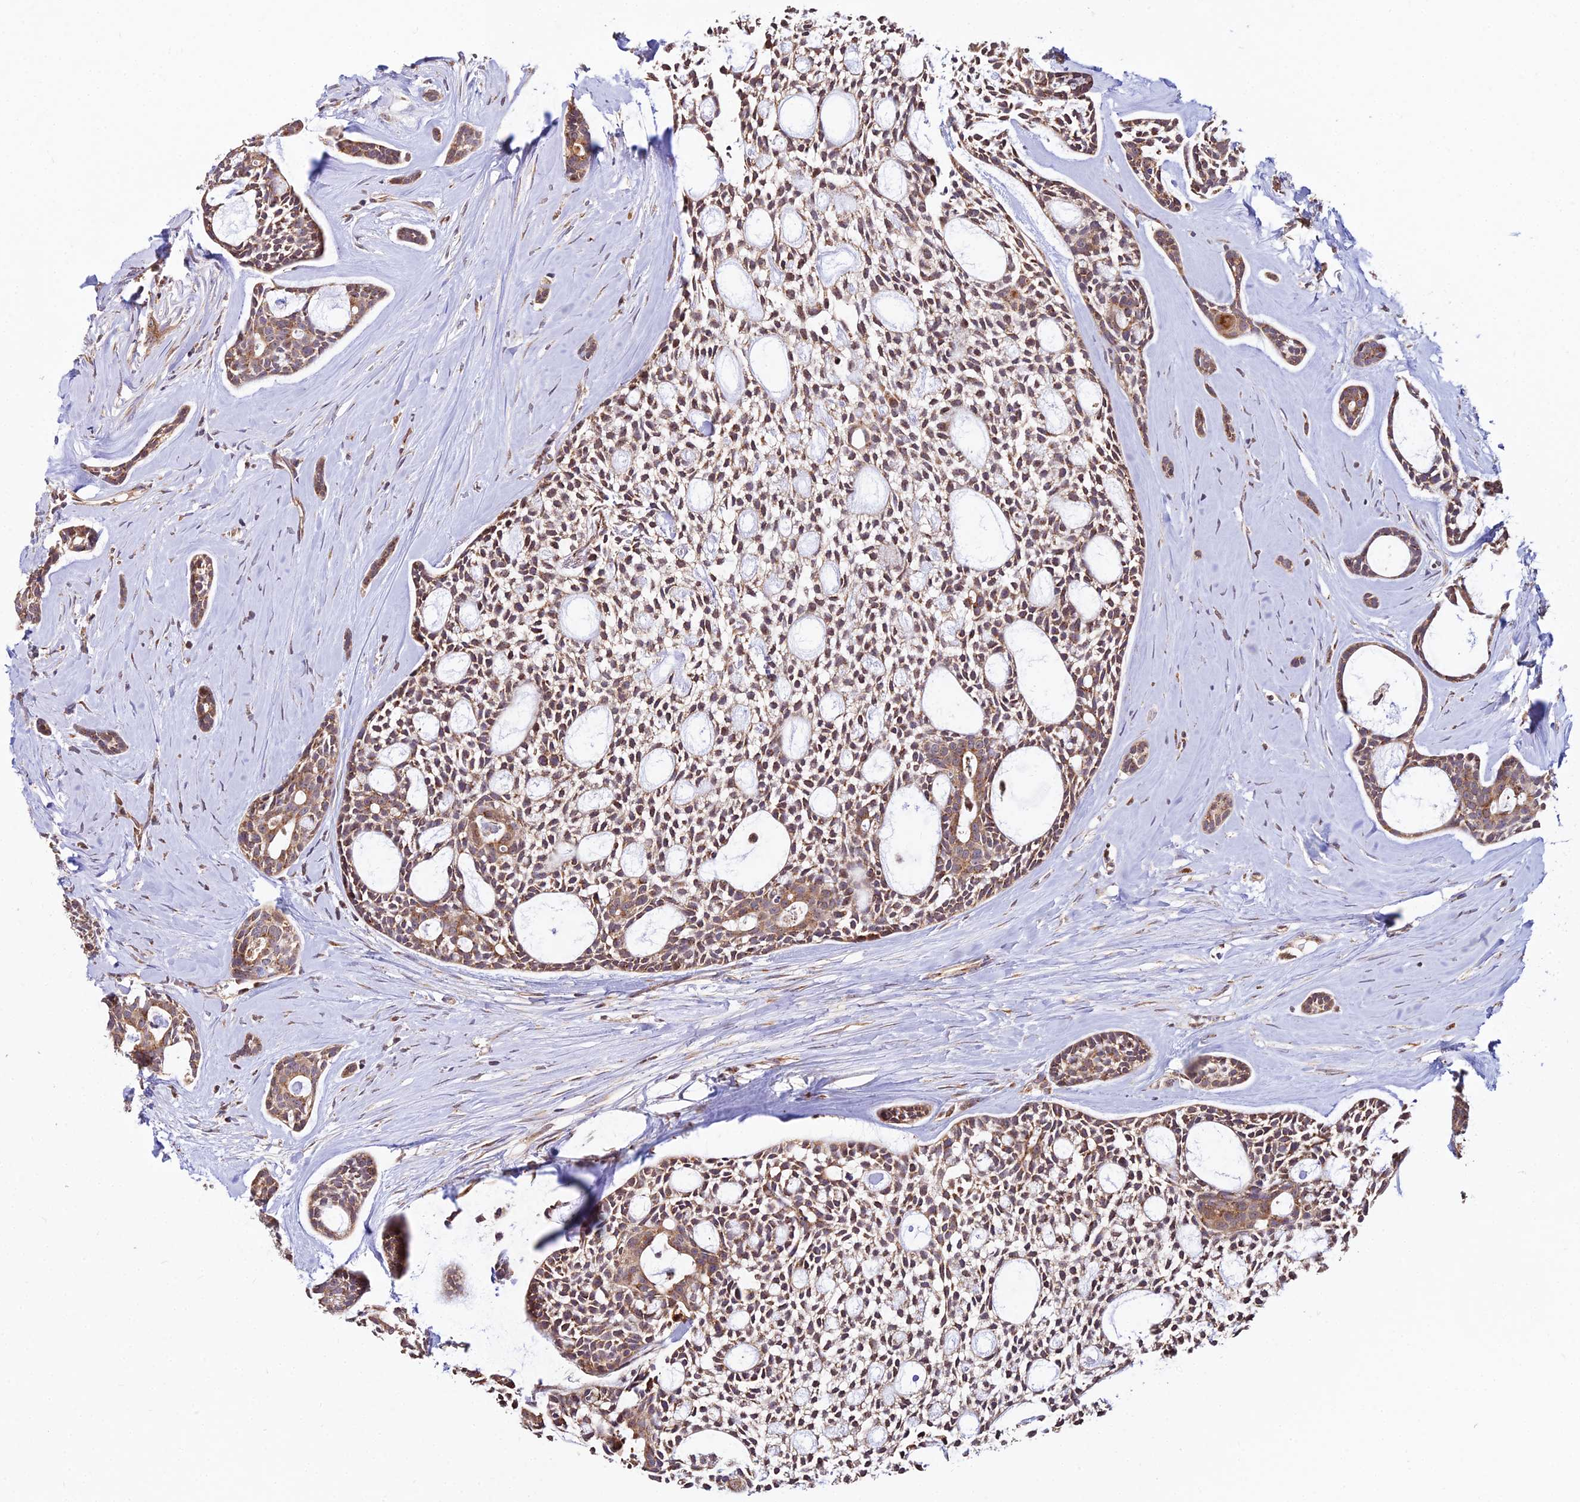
{"staining": {"intensity": "moderate", "quantity": ">75%", "location": "cytoplasmic/membranous"}, "tissue": "head and neck cancer", "cell_type": "Tumor cells", "image_type": "cancer", "snomed": [{"axis": "morphology", "description": "Adenocarcinoma, NOS"}, {"axis": "topography", "description": "Subcutis"}, {"axis": "topography", "description": "Head-Neck"}], "caption": "Immunohistochemistry staining of head and neck adenocarcinoma, which reveals medium levels of moderate cytoplasmic/membranous expression in approximately >75% of tumor cells indicating moderate cytoplasmic/membranous protein positivity. The staining was performed using DAB (3,3'-diaminobenzidine) (brown) for protein detection and nuclei were counterstained in hematoxylin (blue).", "gene": "PEX19", "patient": {"sex": "female", "age": 73}}